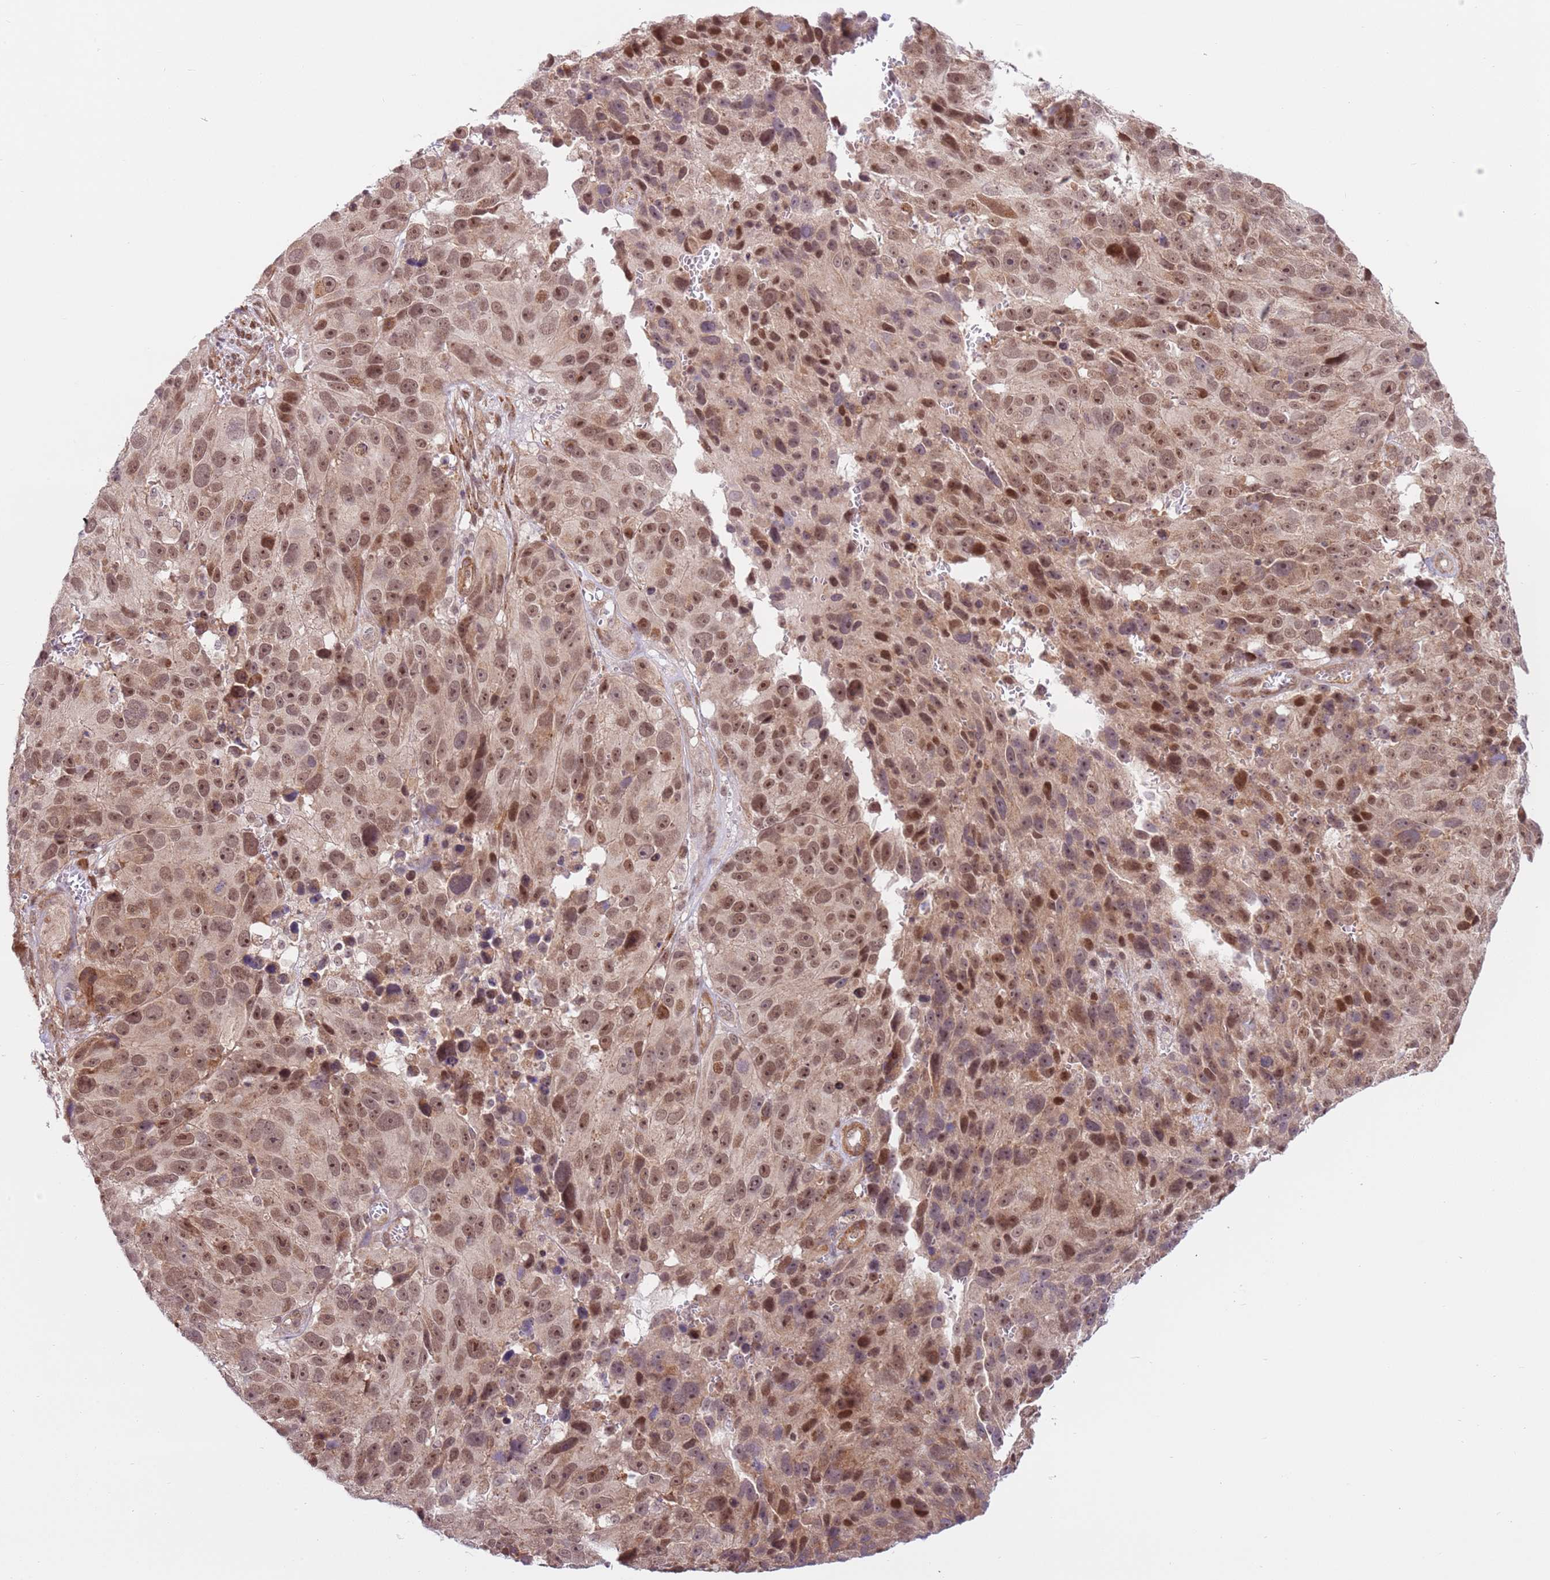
{"staining": {"intensity": "moderate", "quantity": ">75%", "location": "nuclear"}, "tissue": "melanoma", "cell_type": "Tumor cells", "image_type": "cancer", "snomed": [{"axis": "morphology", "description": "Malignant melanoma, NOS"}, {"axis": "topography", "description": "Skin"}], "caption": "IHC of human melanoma shows medium levels of moderate nuclear staining in approximately >75% of tumor cells.", "gene": "DCAF4", "patient": {"sex": "male", "age": 84}}